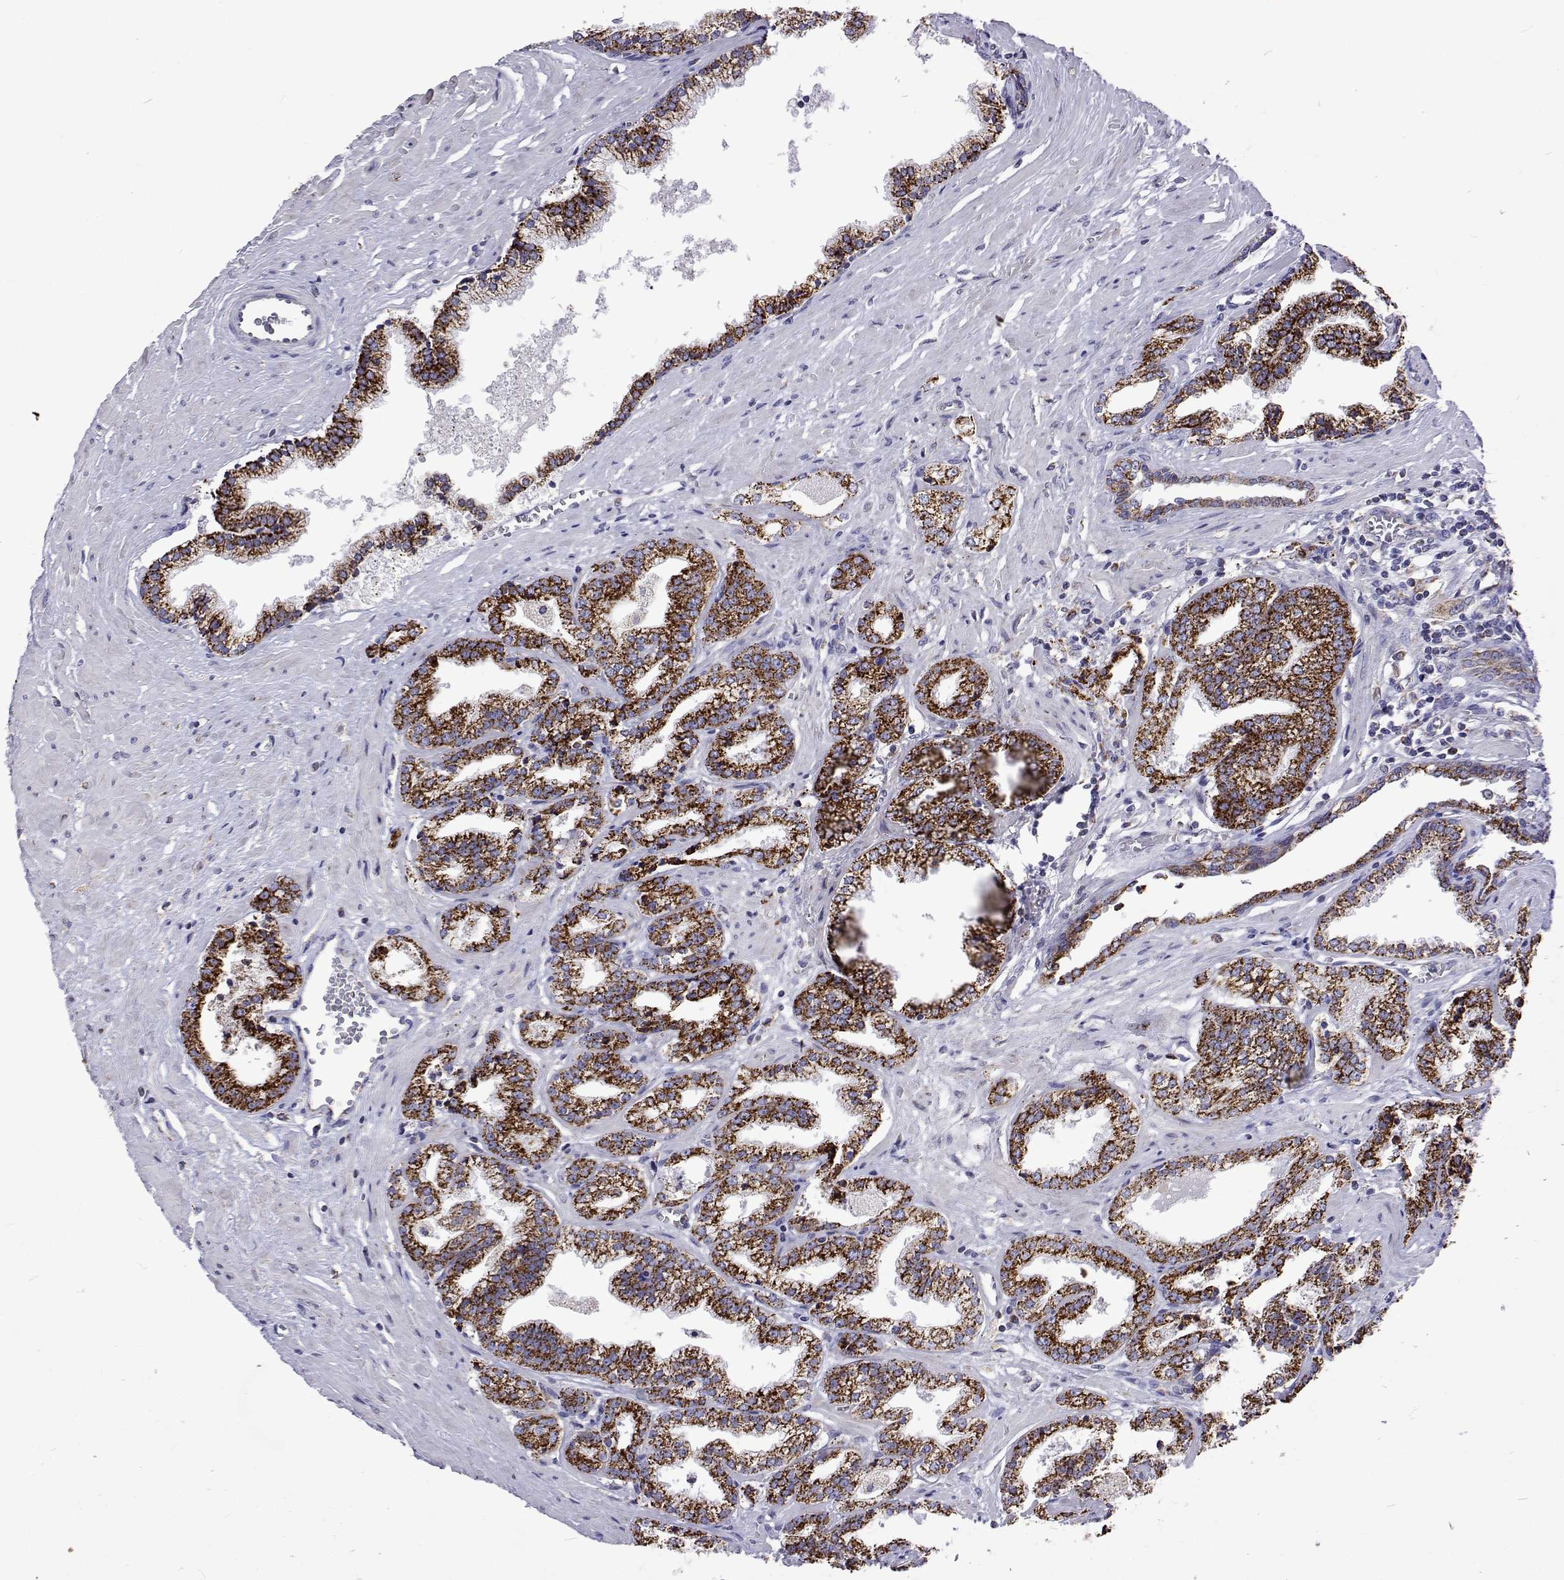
{"staining": {"intensity": "strong", "quantity": ">75%", "location": "cytoplasmic/membranous"}, "tissue": "prostate cancer", "cell_type": "Tumor cells", "image_type": "cancer", "snomed": [{"axis": "morphology", "description": "Adenocarcinoma, Low grade"}, {"axis": "topography", "description": "Prostate"}], "caption": "Tumor cells demonstrate high levels of strong cytoplasmic/membranous positivity in approximately >75% of cells in human prostate cancer. (Stains: DAB in brown, nuclei in blue, Microscopy: brightfield microscopy at high magnification).", "gene": "MCCC2", "patient": {"sex": "male", "age": 60}}